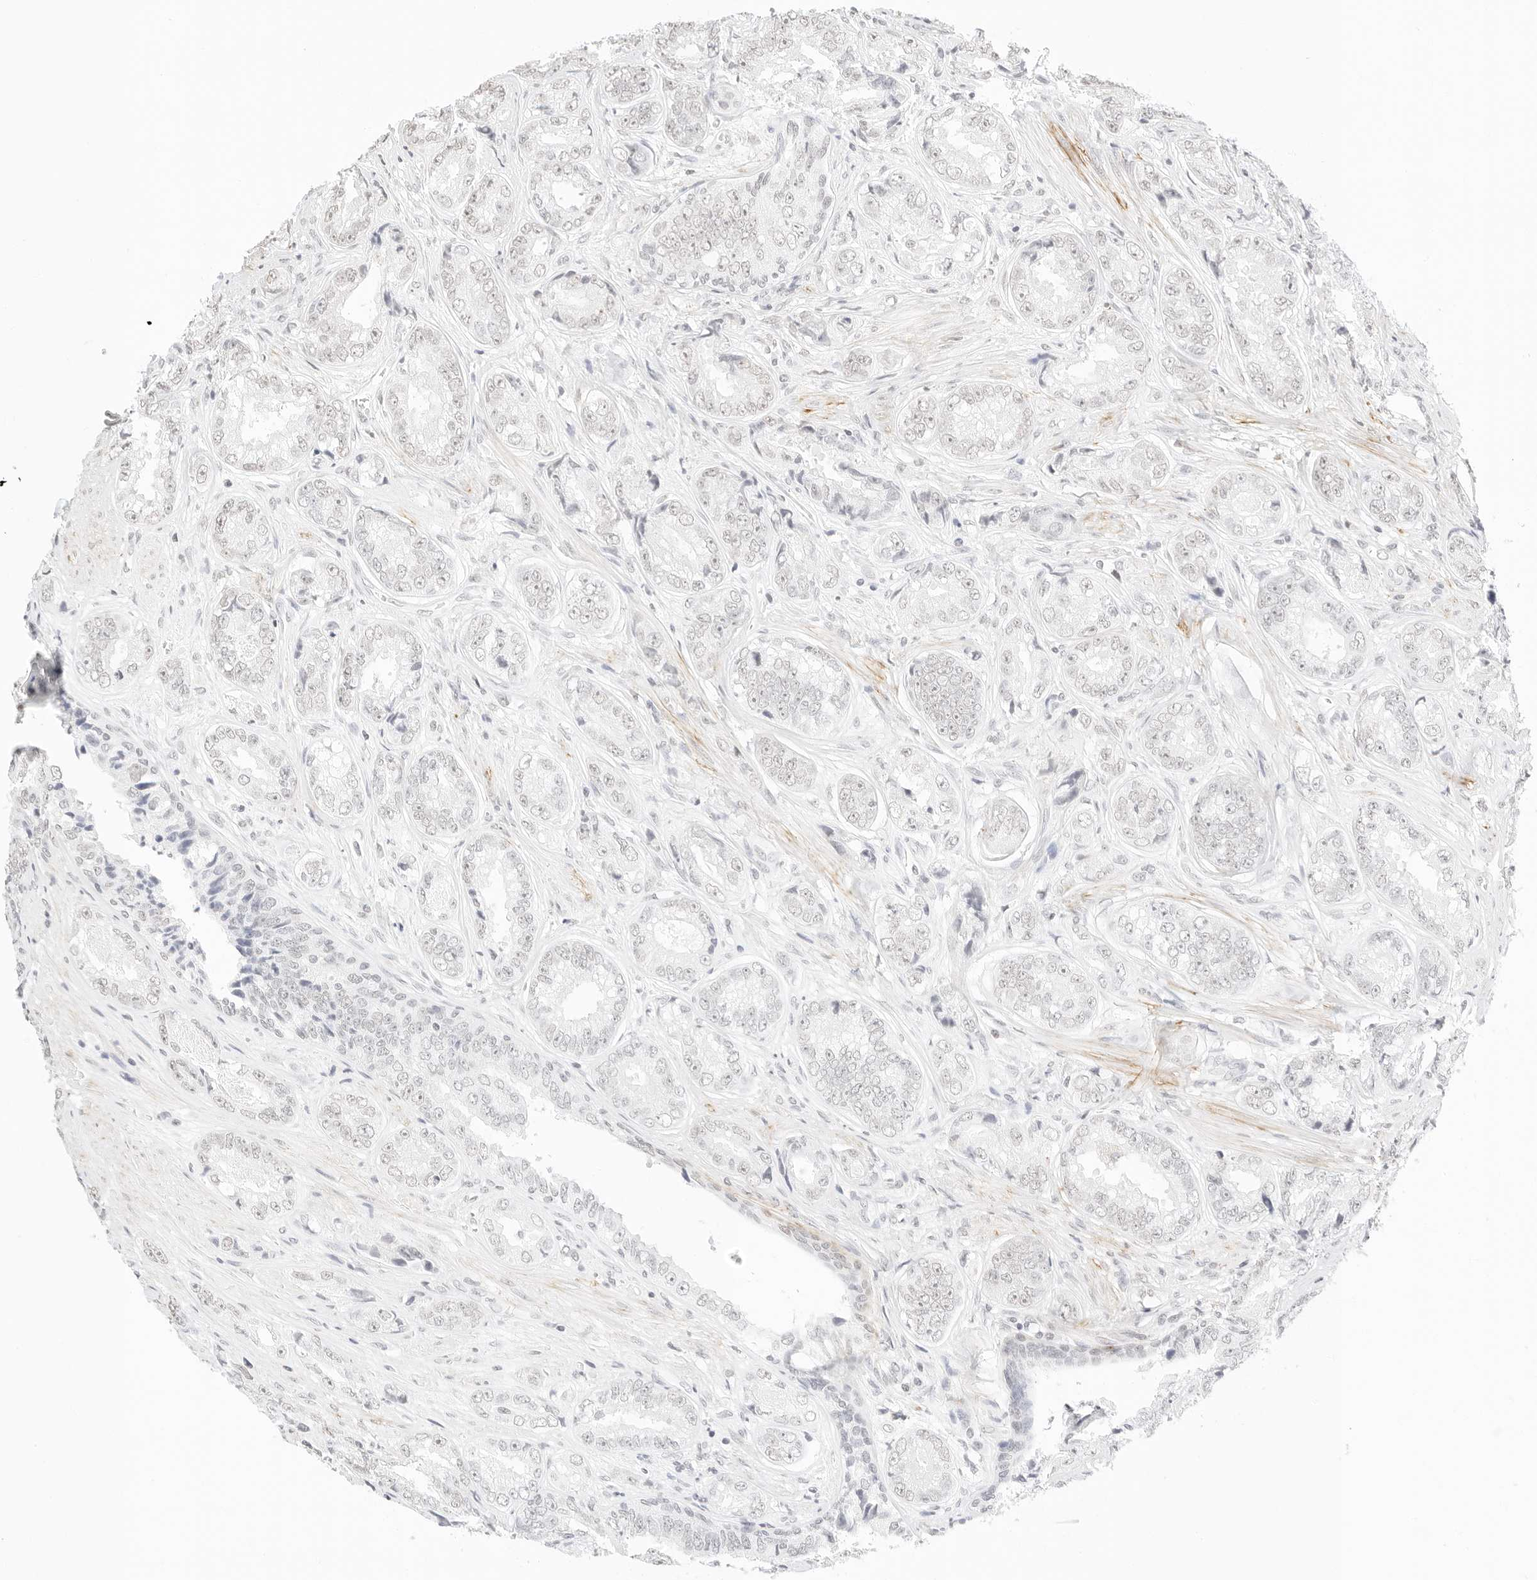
{"staining": {"intensity": "weak", "quantity": "25%-75%", "location": "nuclear"}, "tissue": "prostate cancer", "cell_type": "Tumor cells", "image_type": "cancer", "snomed": [{"axis": "morphology", "description": "Adenocarcinoma, High grade"}, {"axis": "topography", "description": "Prostate"}], "caption": "Protein analysis of prostate cancer tissue shows weak nuclear staining in about 25%-75% of tumor cells.", "gene": "FBLN5", "patient": {"sex": "male", "age": 61}}